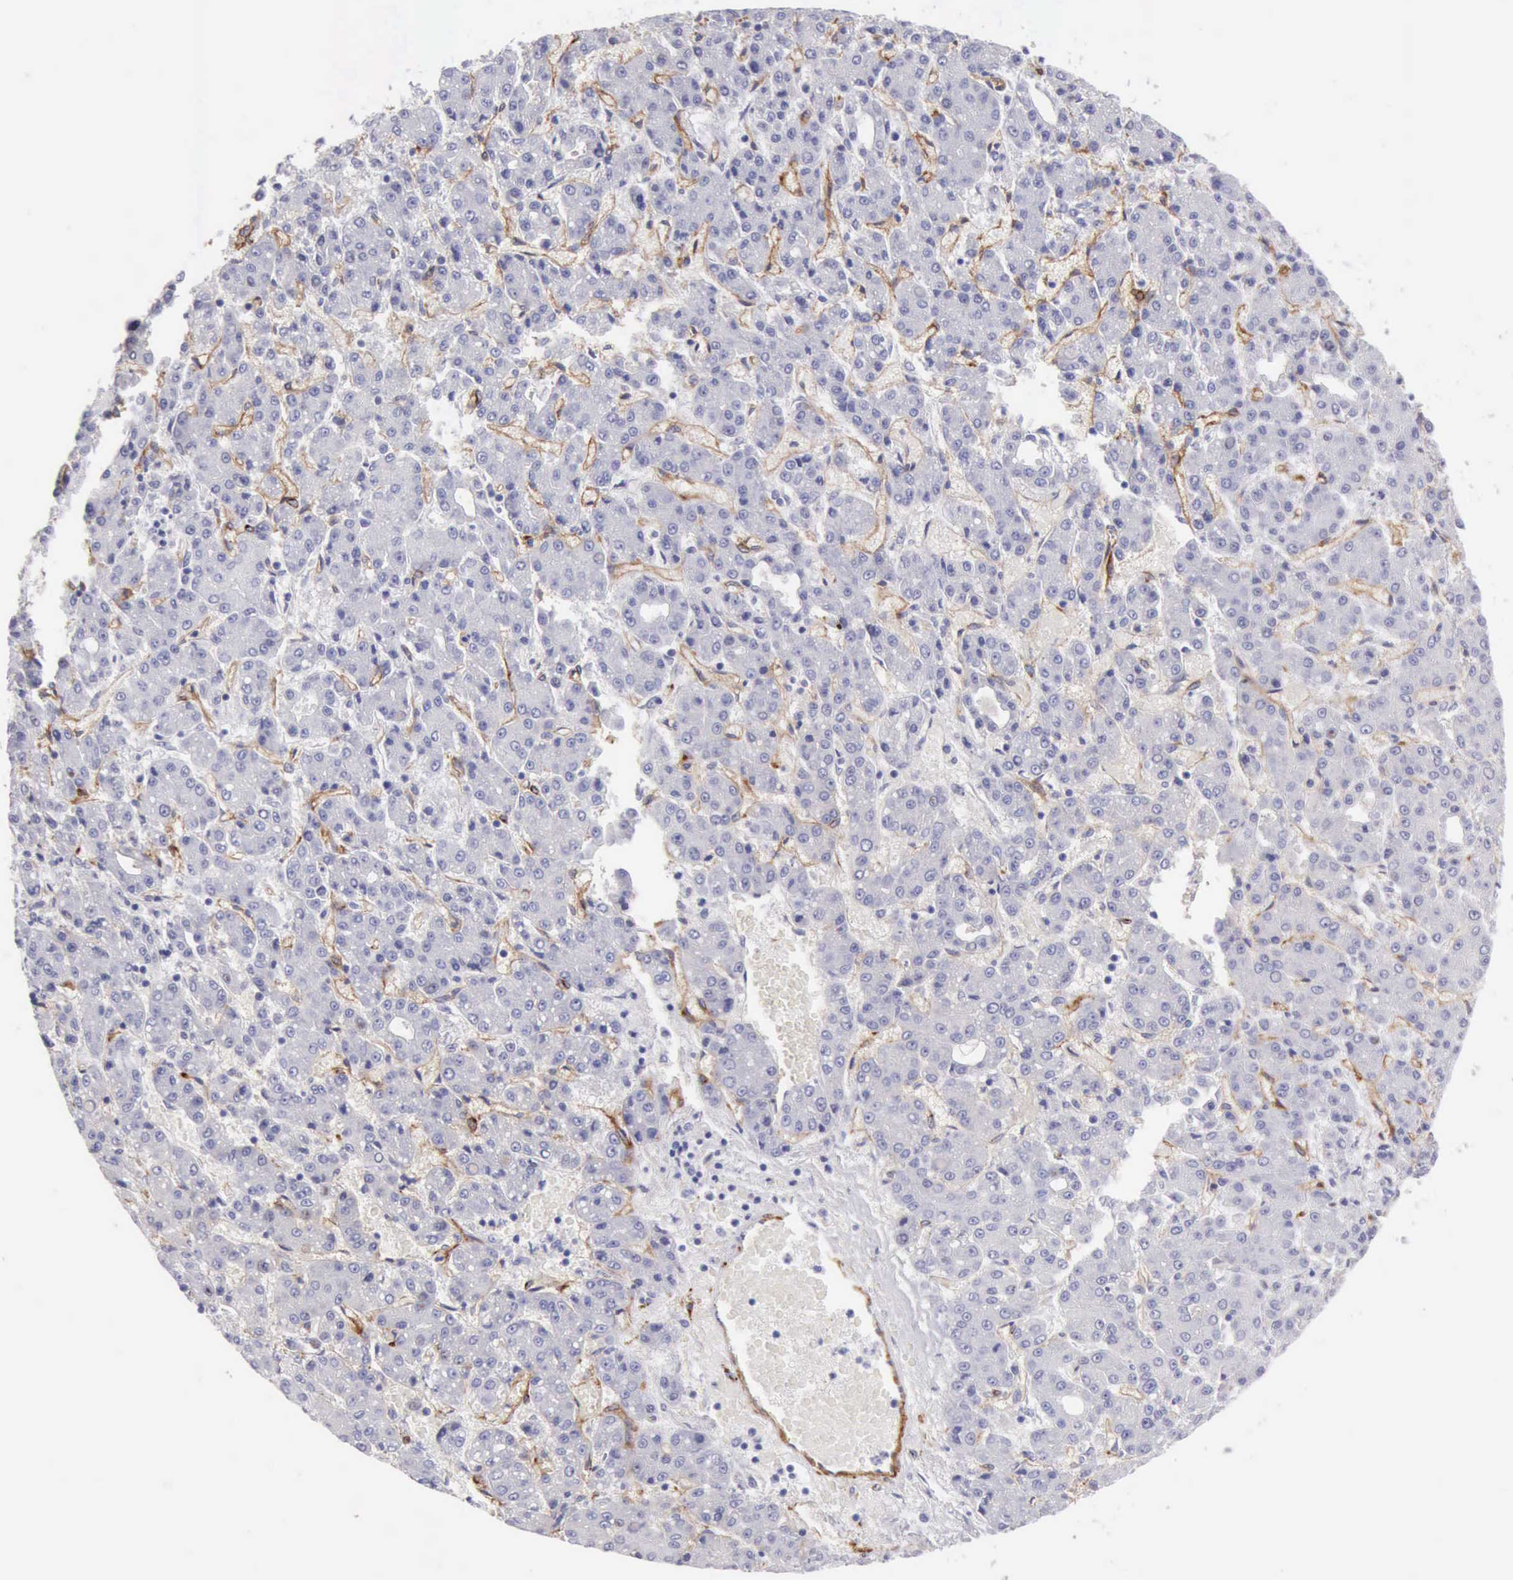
{"staining": {"intensity": "negative", "quantity": "none", "location": "none"}, "tissue": "liver cancer", "cell_type": "Tumor cells", "image_type": "cancer", "snomed": [{"axis": "morphology", "description": "Carcinoma, Hepatocellular, NOS"}, {"axis": "topography", "description": "Liver"}], "caption": "An IHC histopathology image of liver hepatocellular carcinoma is shown. There is no staining in tumor cells of liver hepatocellular carcinoma.", "gene": "AOC3", "patient": {"sex": "male", "age": 69}}